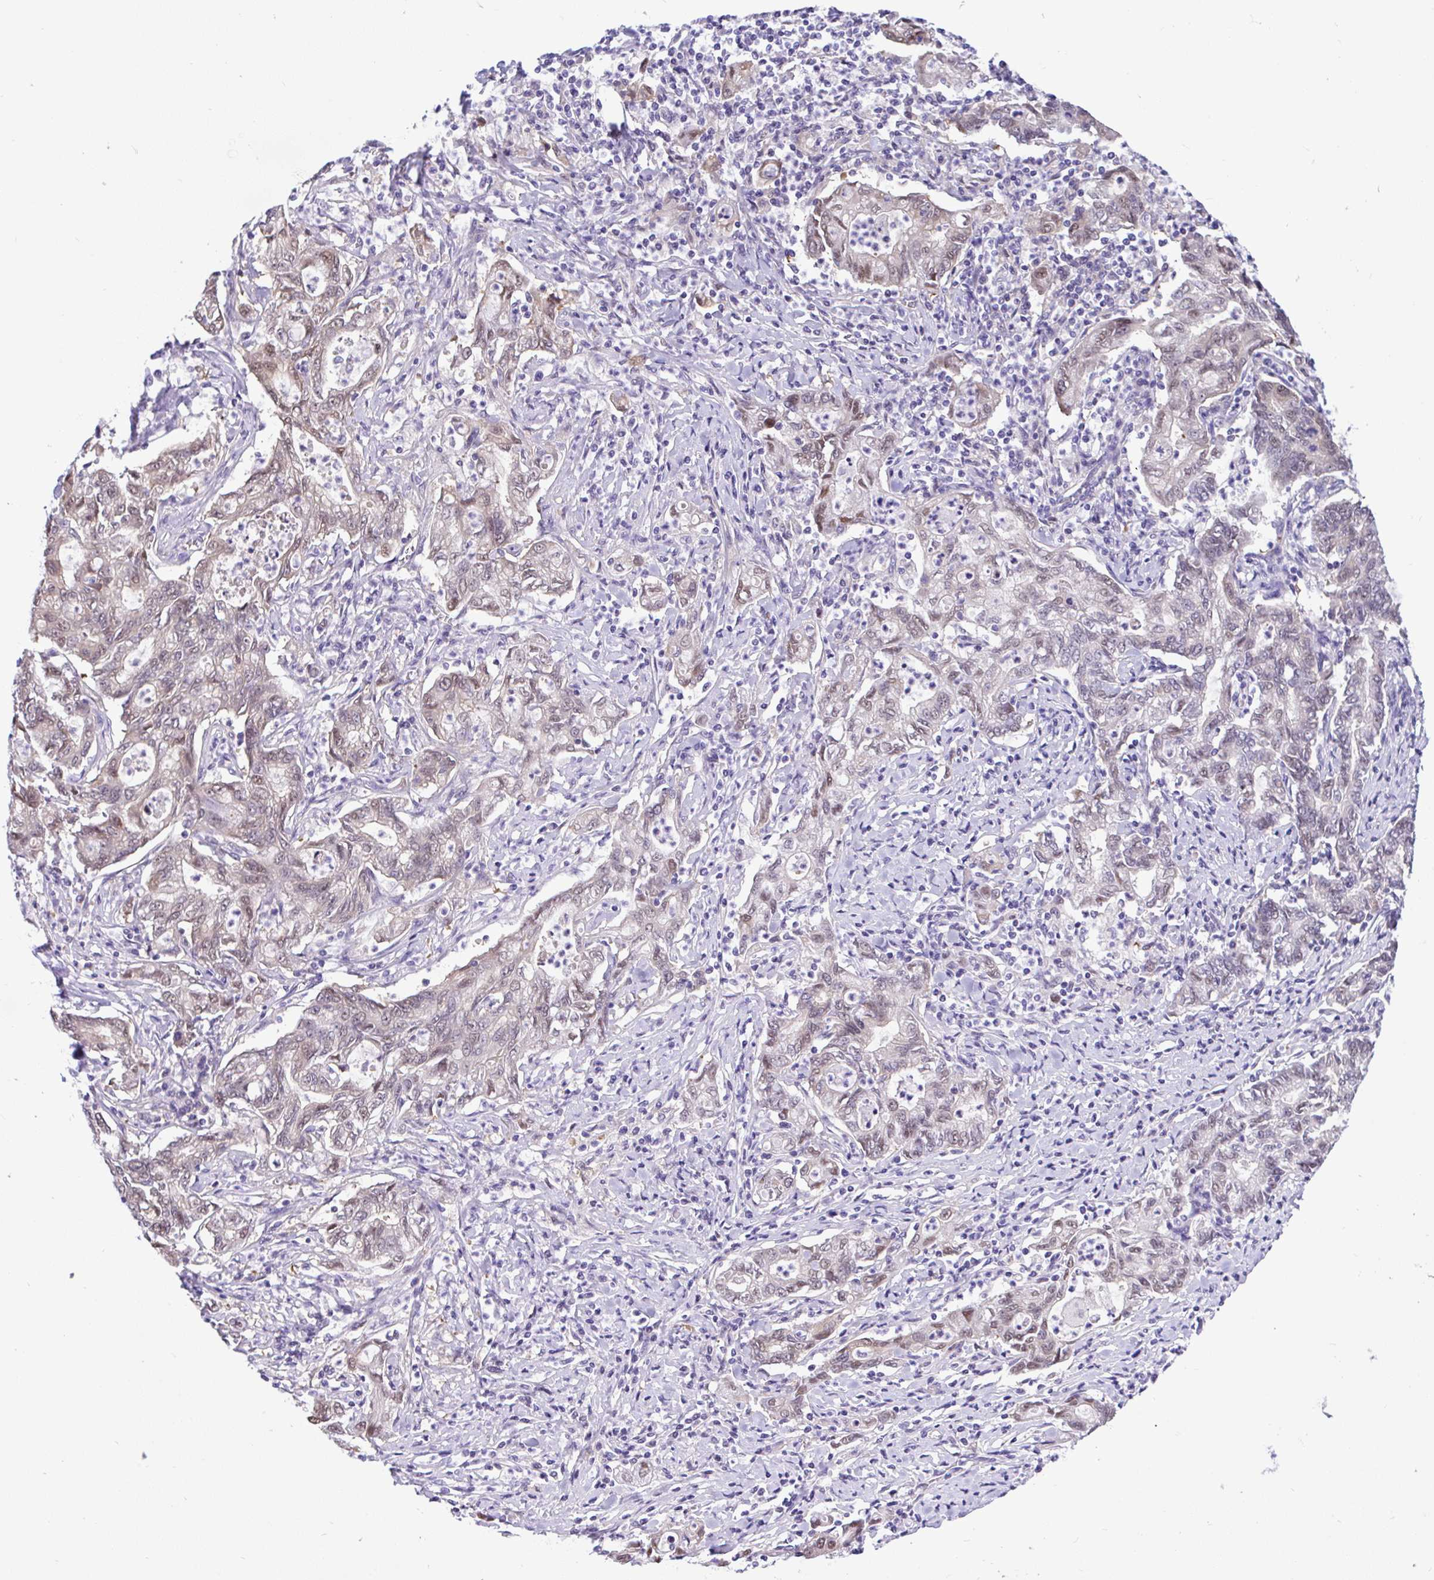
{"staining": {"intensity": "weak", "quantity": "25%-75%", "location": "nuclear"}, "tissue": "stomach cancer", "cell_type": "Tumor cells", "image_type": "cancer", "snomed": [{"axis": "morphology", "description": "Adenocarcinoma, NOS"}, {"axis": "topography", "description": "Stomach, upper"}], "caption": "Immunohistochemistry (IHC) of adenocarcinoma (stomach) shows low levels of weak nuclear positivity in approximately 25%-75% of tumor cells. (DAB = brown stain, brightfield microscopy at high magnification).", "gene": "ZNF485", "patient": {"sex": "female", "age": 79}}